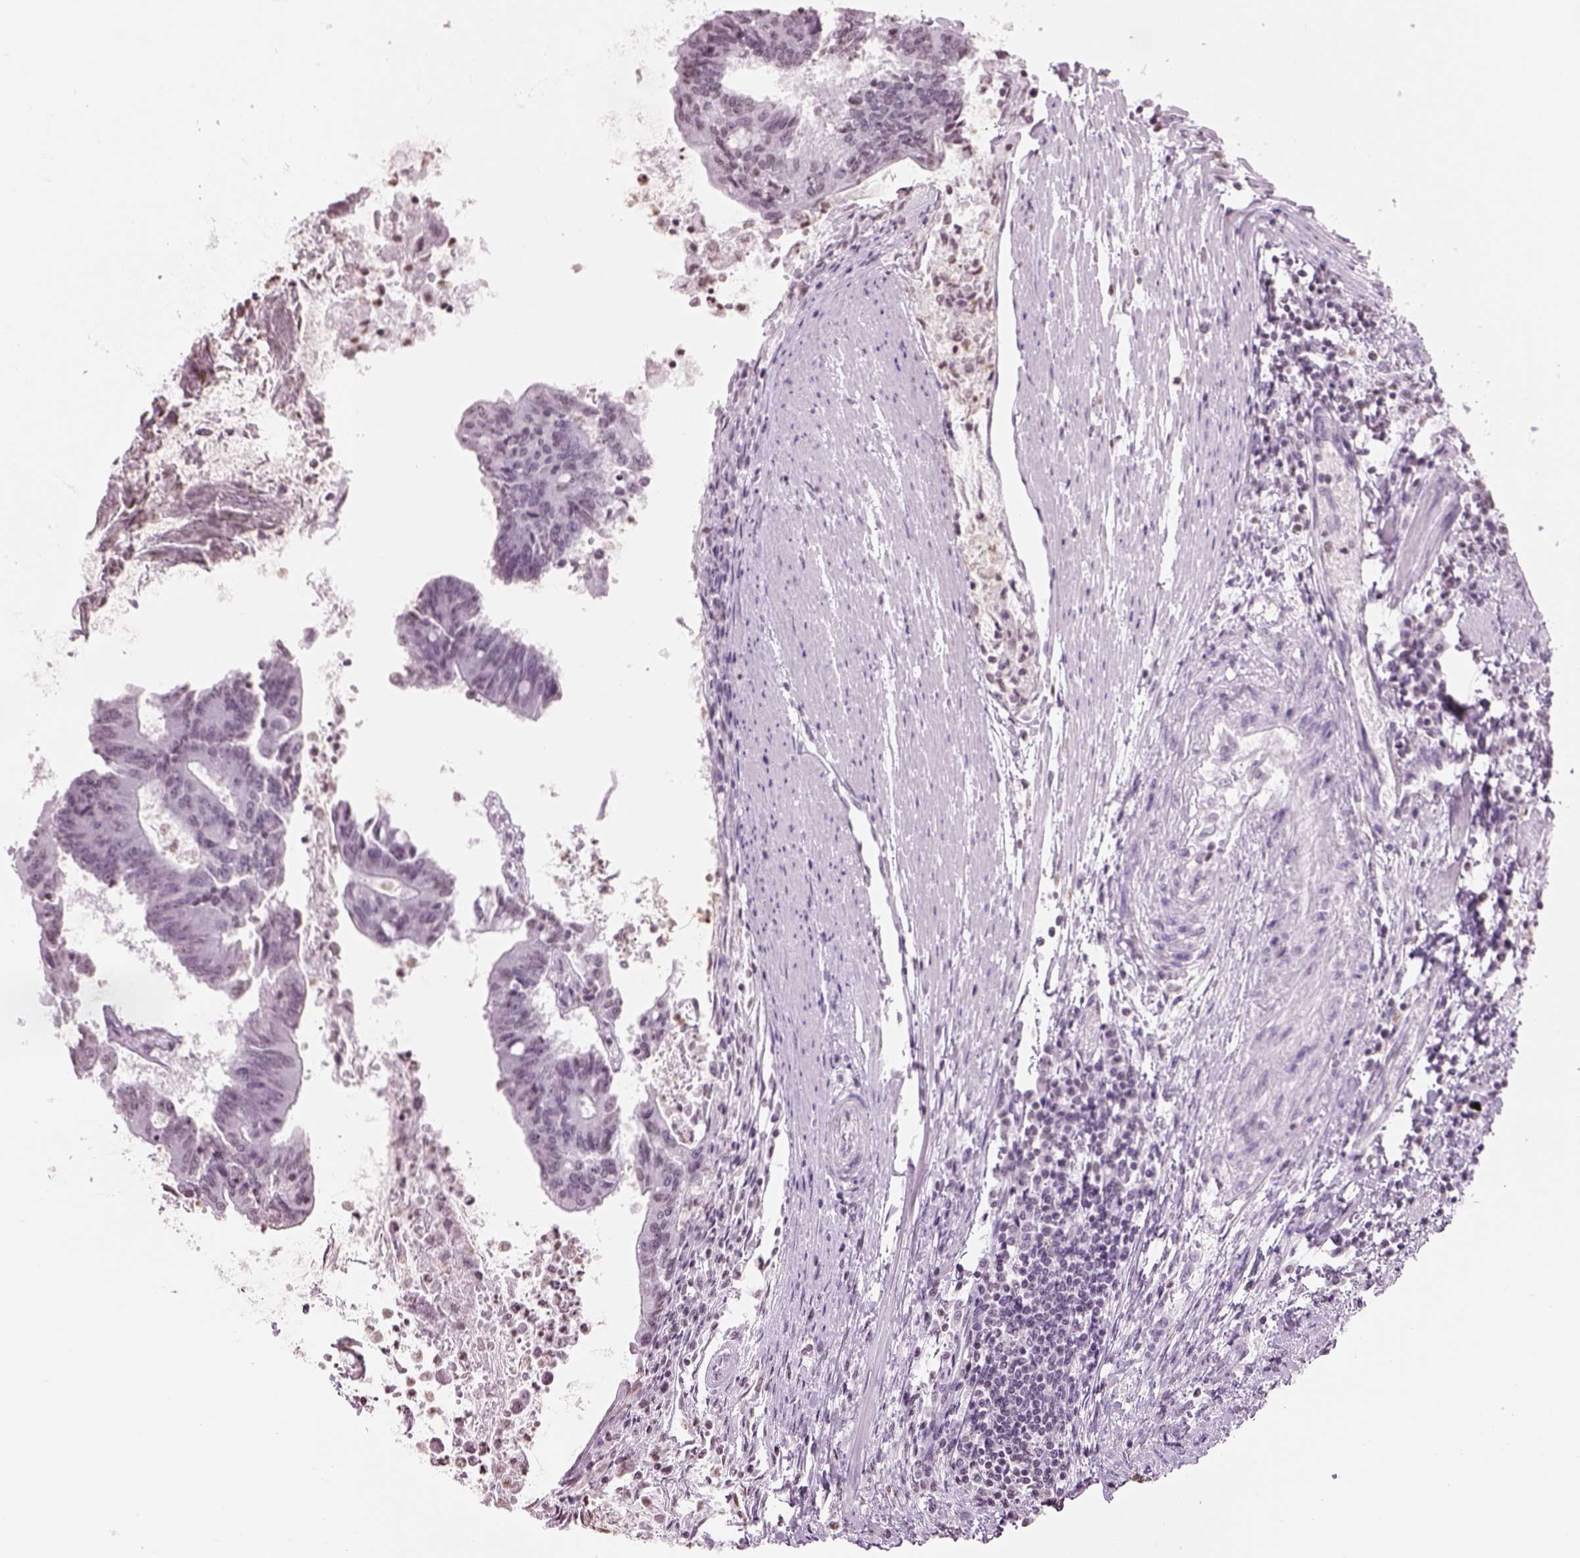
{"staining": {"intensity": "negative", "quantity": "none", "location": "none"}, "tissue": "colorectal cancer", "cell_type": "Tumor cells", "image_type": "cancer", "snomed": [{"axis": "morphology", "description": "Adenocarcinoma, NOS"}, {"axis": "topography", "description": "Colon"}], "caption": "IHC photomicrograph of neoplastic tissue: colorectal cancer stained with DAB (3,3'-diaminobenzidine) shows no significant protein expression in tumor cells. The staining is performed using DAB (3,3'-diaminobenzidine) brown chromogen with nuclei counter-stained in using hematoxylin.", "gene": "BARHL1", "patient": {"sex": "female", "age": 70}}